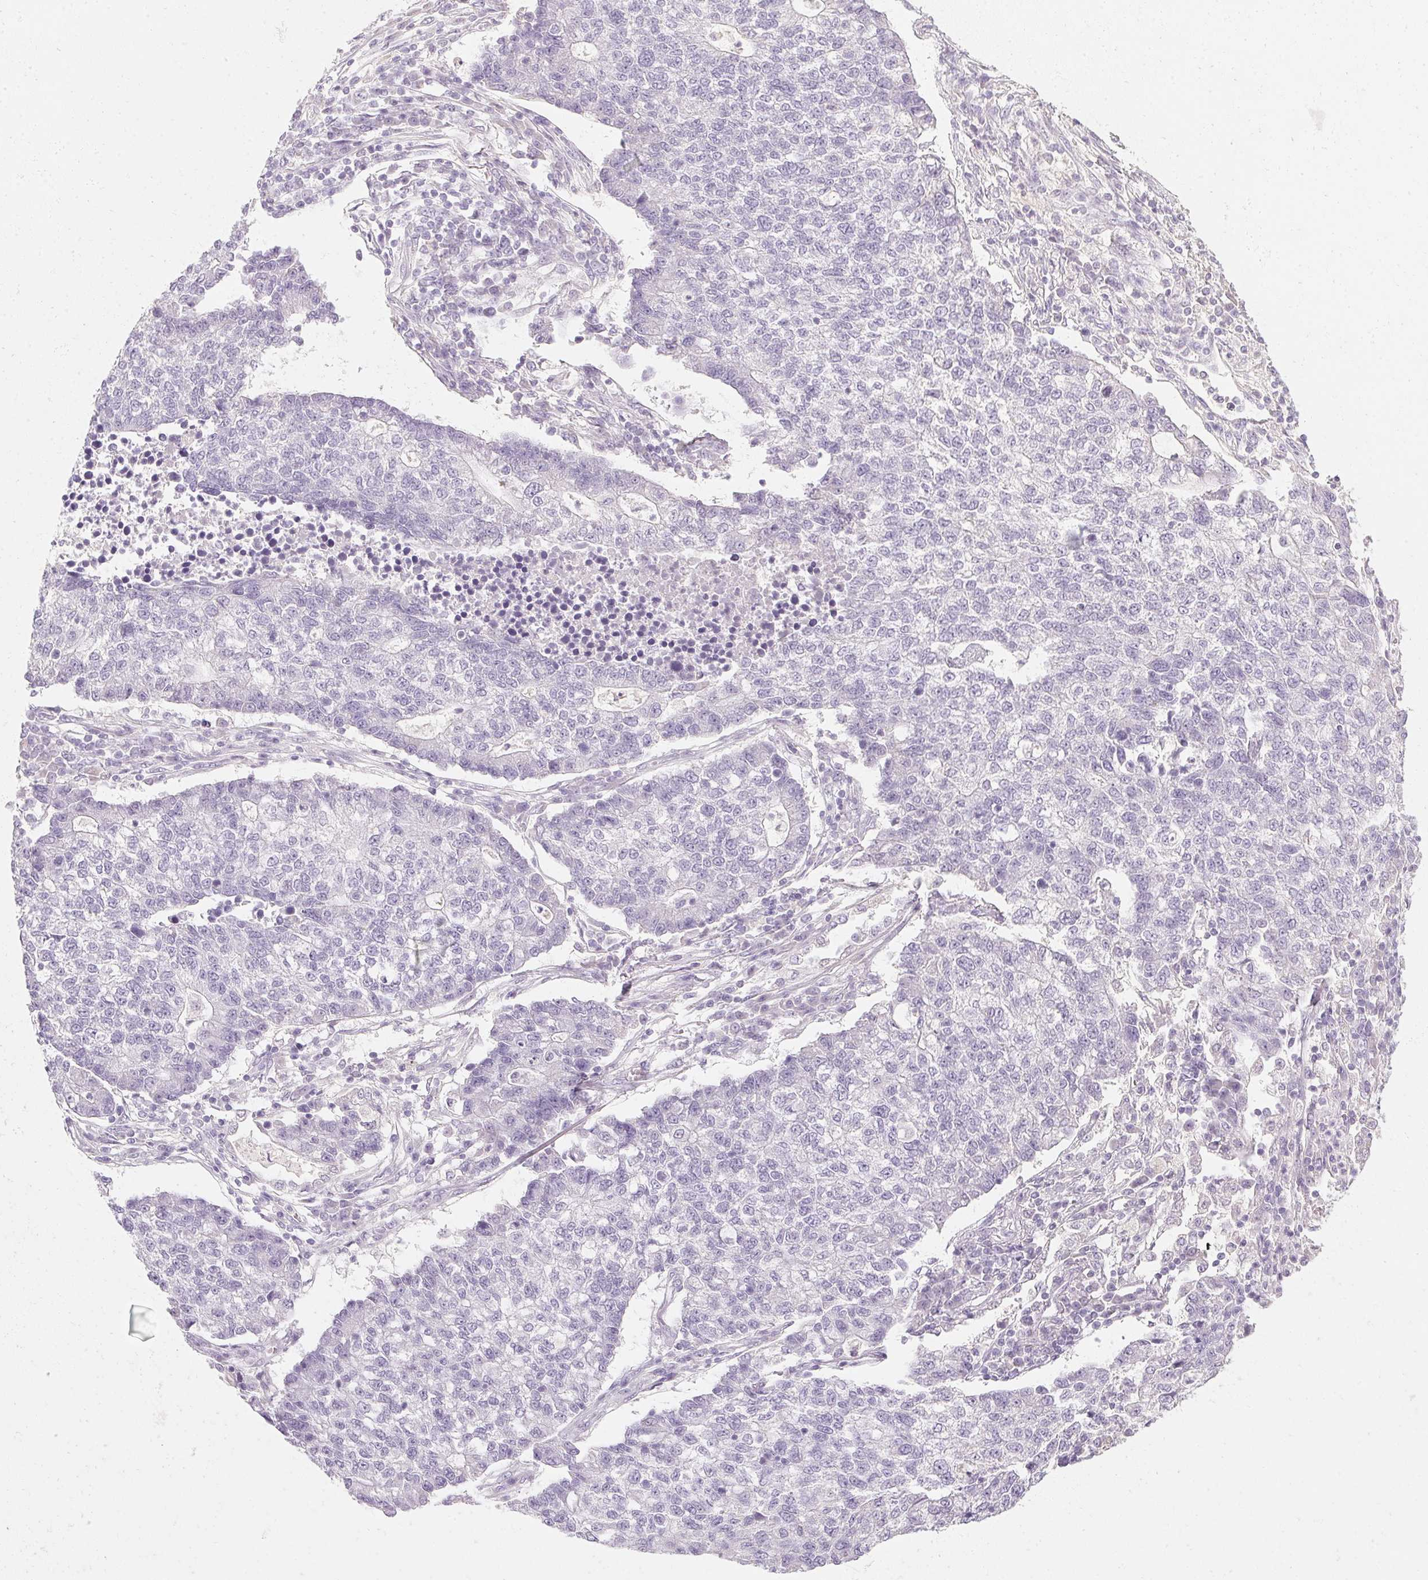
{"staining": {"intensity": "negative", "quantity": "none", "location": "none"}, "tissue": "lung cancer", "cell_type": "Tumor cells", "image_type": "cancer", "snomed": [{"axis": "morphology", "description": "Adenocarcinoma, NOS"}, {"axis": "topography", "description": "Lung"}], "caption": "Immunohistochemistry of human adenocarcinoma (lung) shows no staining in tumor cells.", "gene": "TMEM72", "patient": {"sex": "male", "age": 57}}